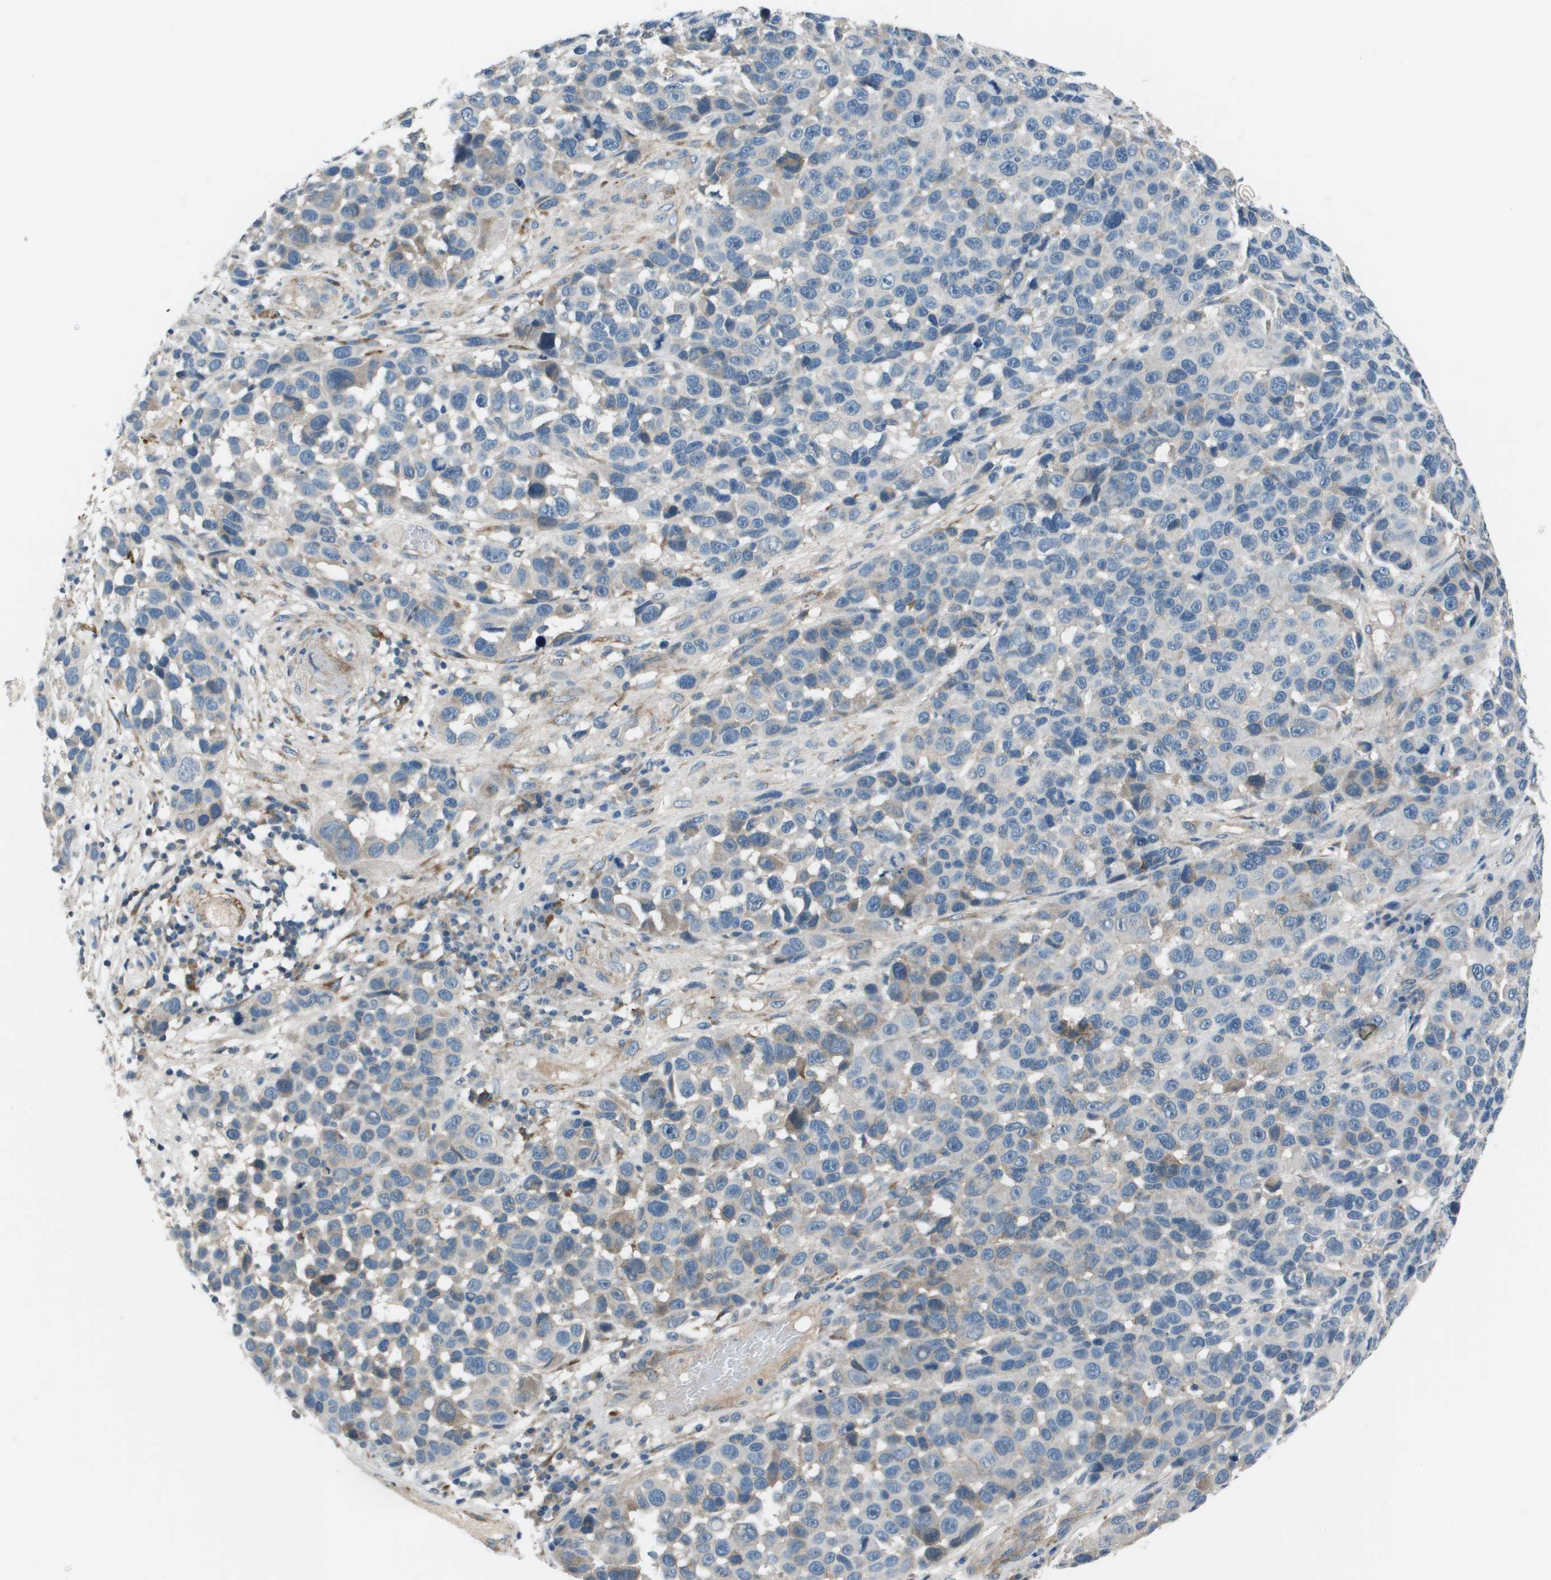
{"staining": {"intensity": "negative", "quantity": "none", "location": "none"}, "tissue": "melanoma", "cell_type": "Tumor cells", "image_type": "cancer", "snomed": [{"axis": "morphology", "description": "Malignant melanoma, NOS"}, {"axis": "topography", "description": "Skin"}], "caption": "High power microscopy micrograph of an IHC histopathology image of melanoma, revealing no significant staining in tumor cells.", "gene": "PCOLCE", "patient": {"sex": "male", "age": 53}}